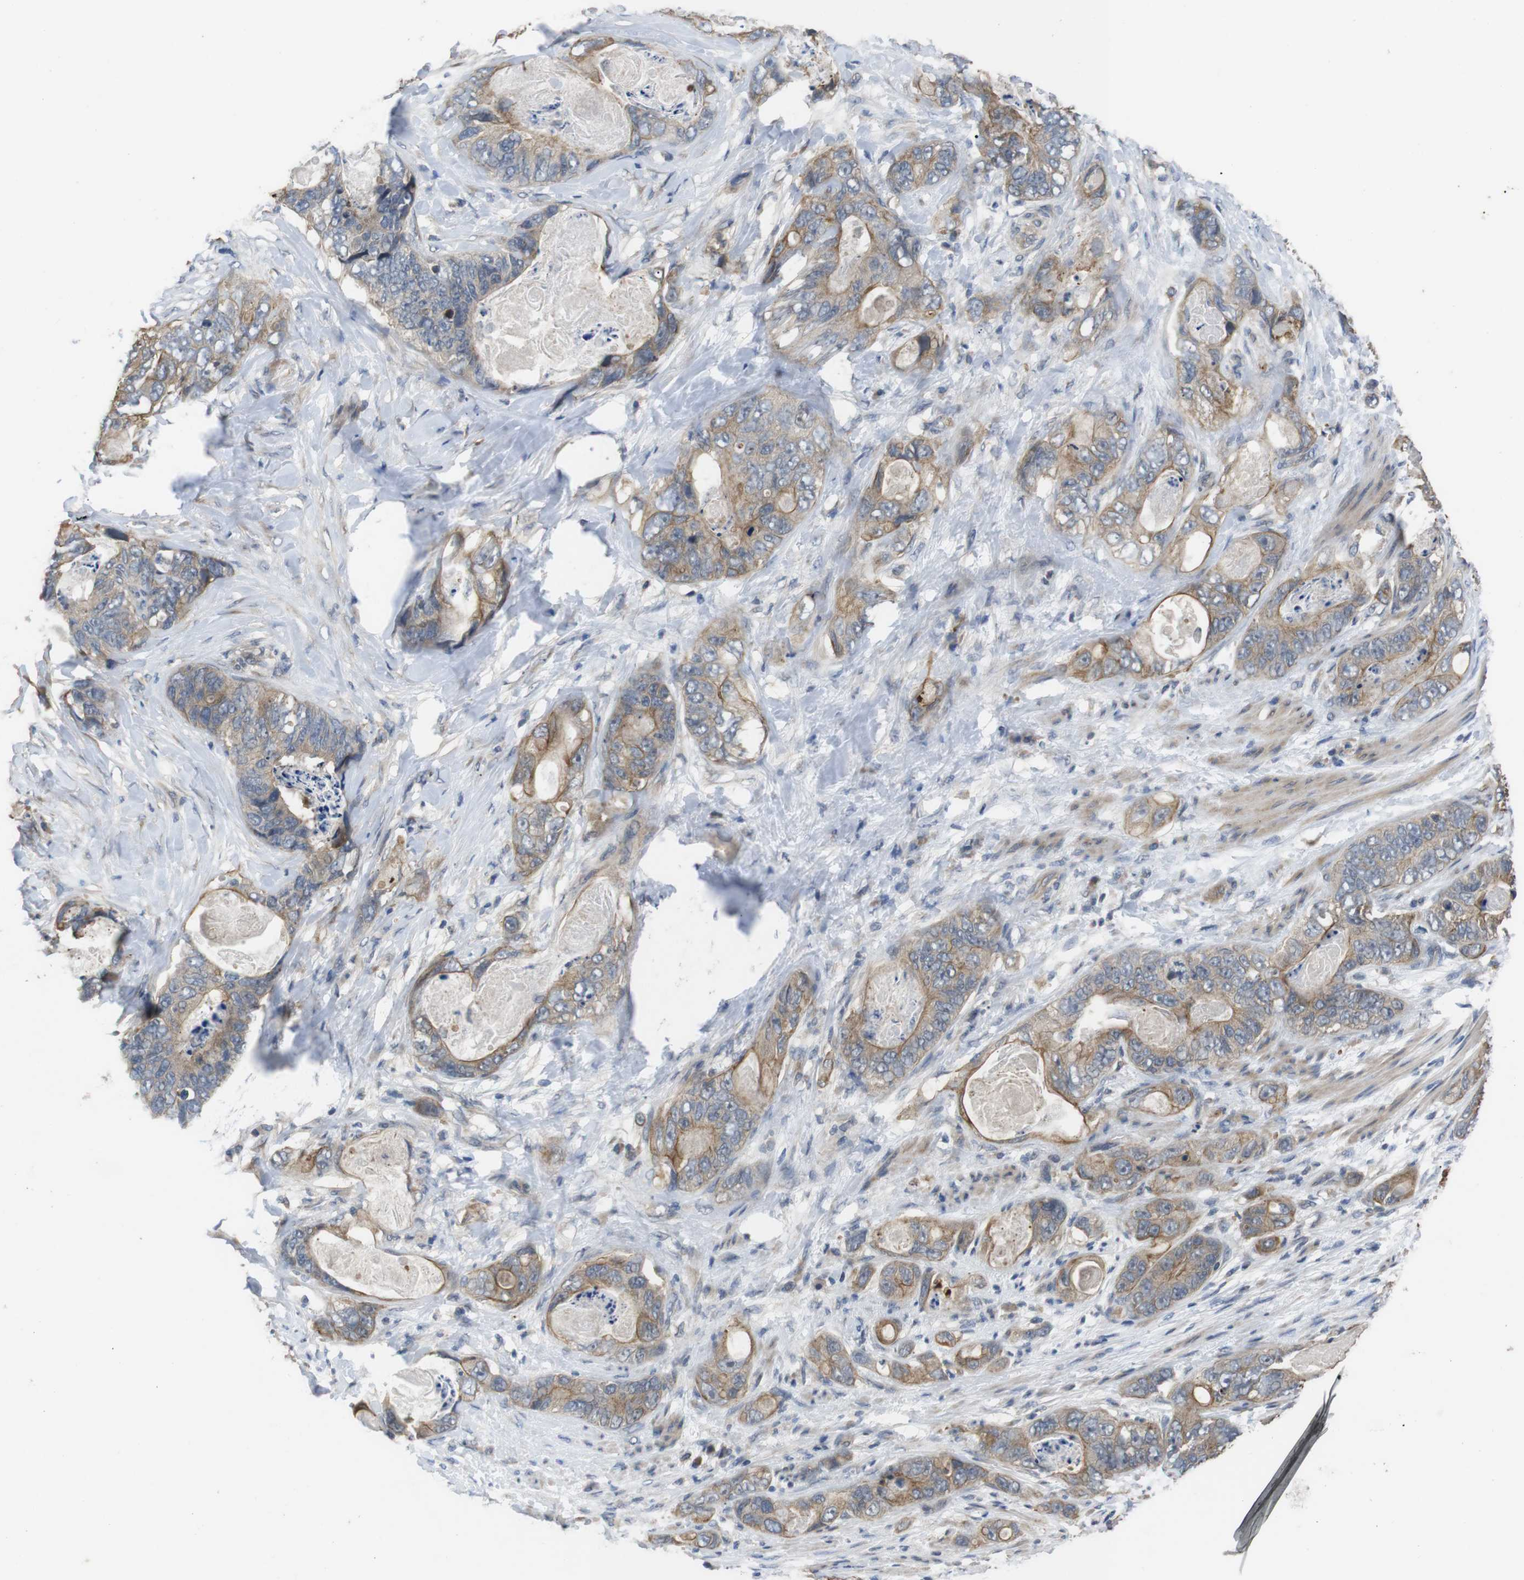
{"staining": {"intensity": "weak", "quantity": ">75%", "location": "cytoplasmic/membranous"}, "tissue": "stomach cancer", "cell_type": "Tumor cells", "image_type": "cancer", "snomed": [{"axis": "morphology", "description": "Adenocarcinoma, NOS"}, {"axis": "topography", "description": "Stomach"}], "caption": "DAB immunohistochemical staining of human stomach adenocarcinoma shows weak cytoplasmic/membranous protein staining in about >75% of tumor cells. Using DAB (3,3'-diaminobenzidine) (brown) and hematoxylin (blue) stains, captured at high magnification using brightfield microscopy.", "gene": "ADGRL3", "patient": {"sex": "female", "age": 89}}